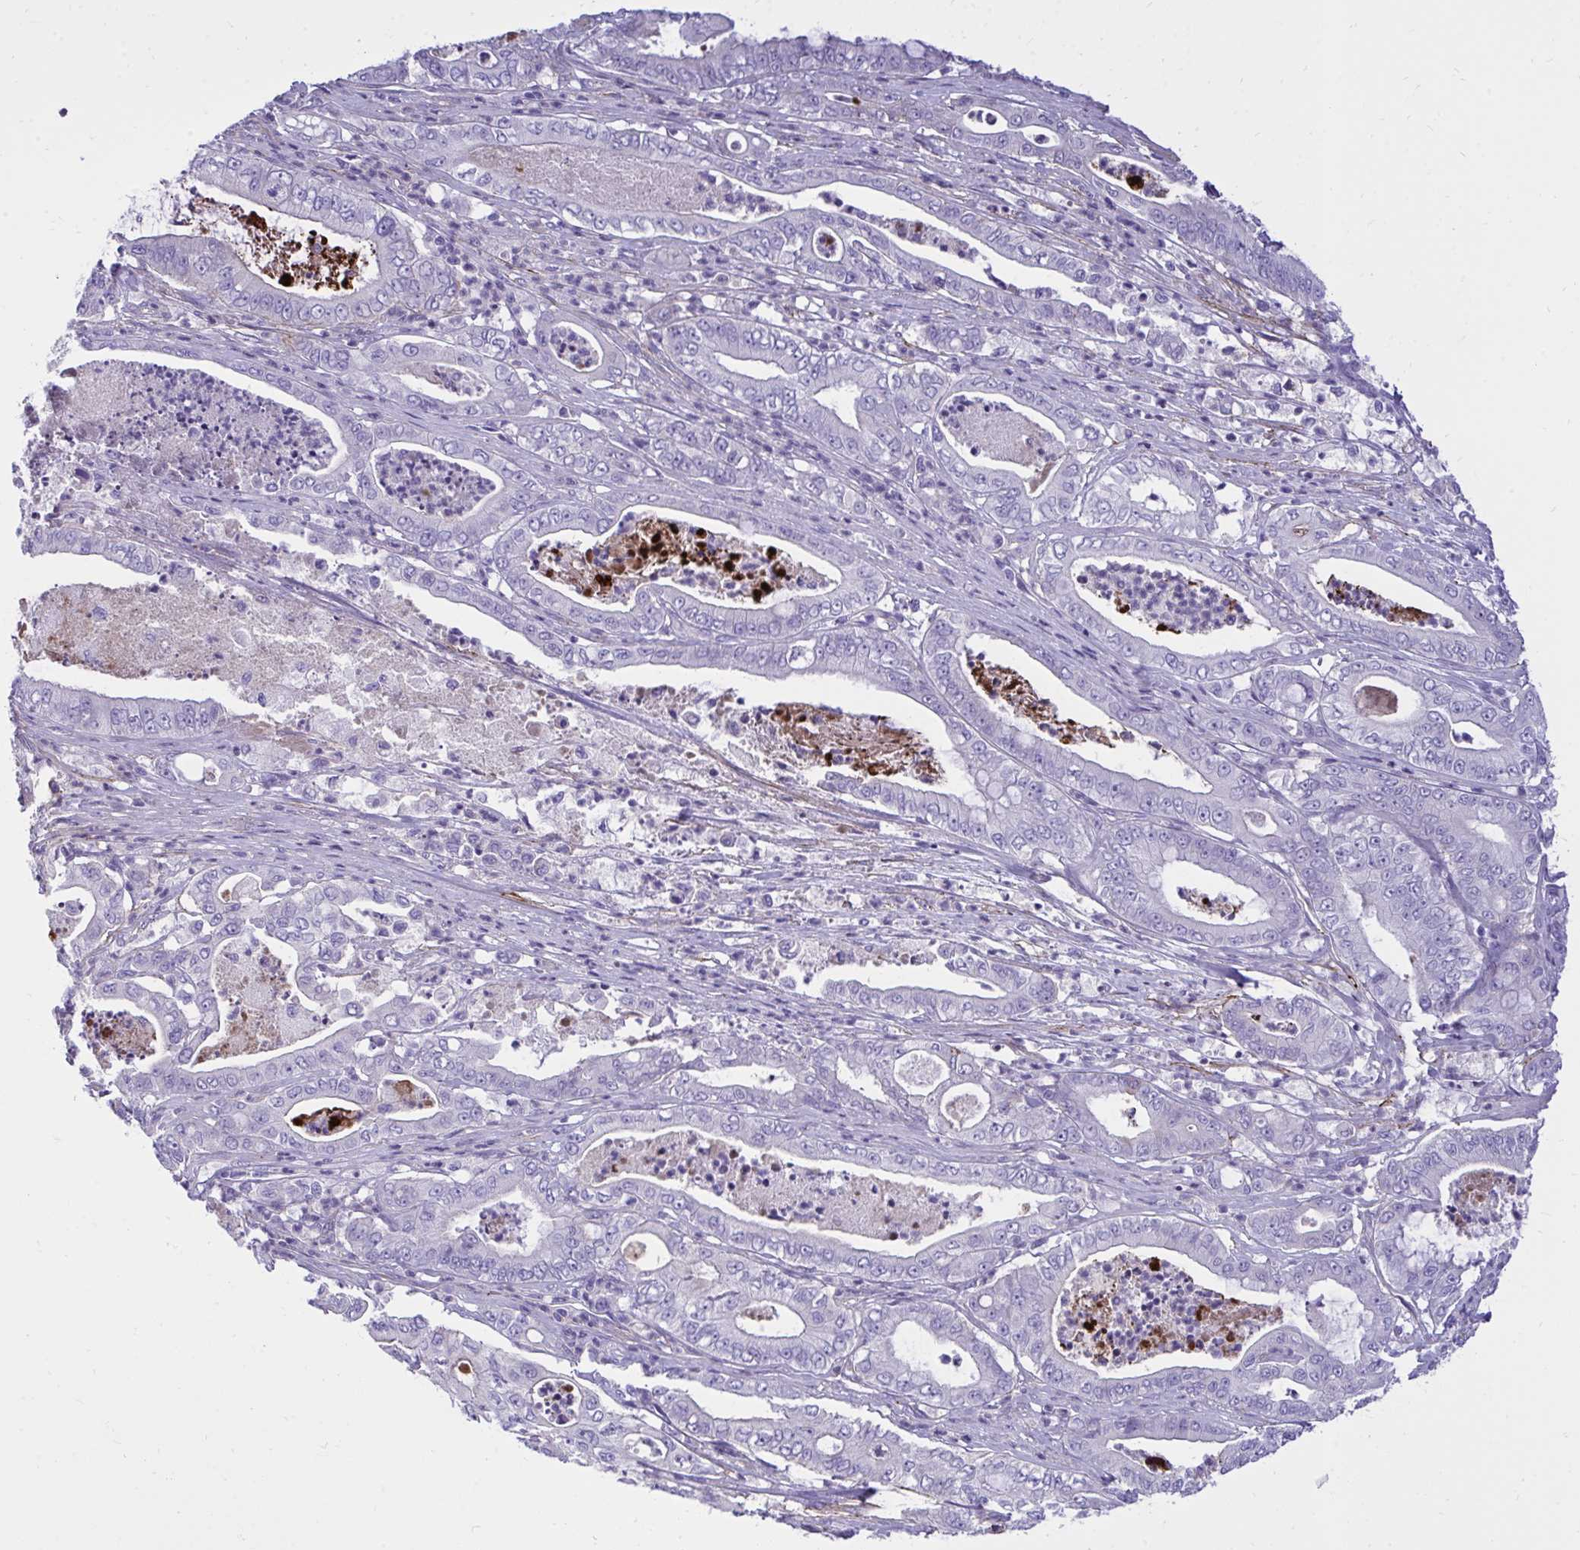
{"staining": {"intensity": "moderate", "quantity": "<25%", "location": "cytoplasmic/membranous"}, "tissue": "pancreatic cancer", "cell_type": "Tumor cells", "image_type": "cancer", "snomed": [{"axis": "morphology", "description": "Adenocarcinoma, NOS"}, {"axis": "topography", "description": "Pancreas"}], "caption": "This micrograph displays immunohistochemistry staining of pancreatic adenocarcinoma, with low moderate cytoplasmic/membranous staining in about <25% of tumor cells.", "gene": "HRG", "patient": {"sex": "male", "age": 71}}